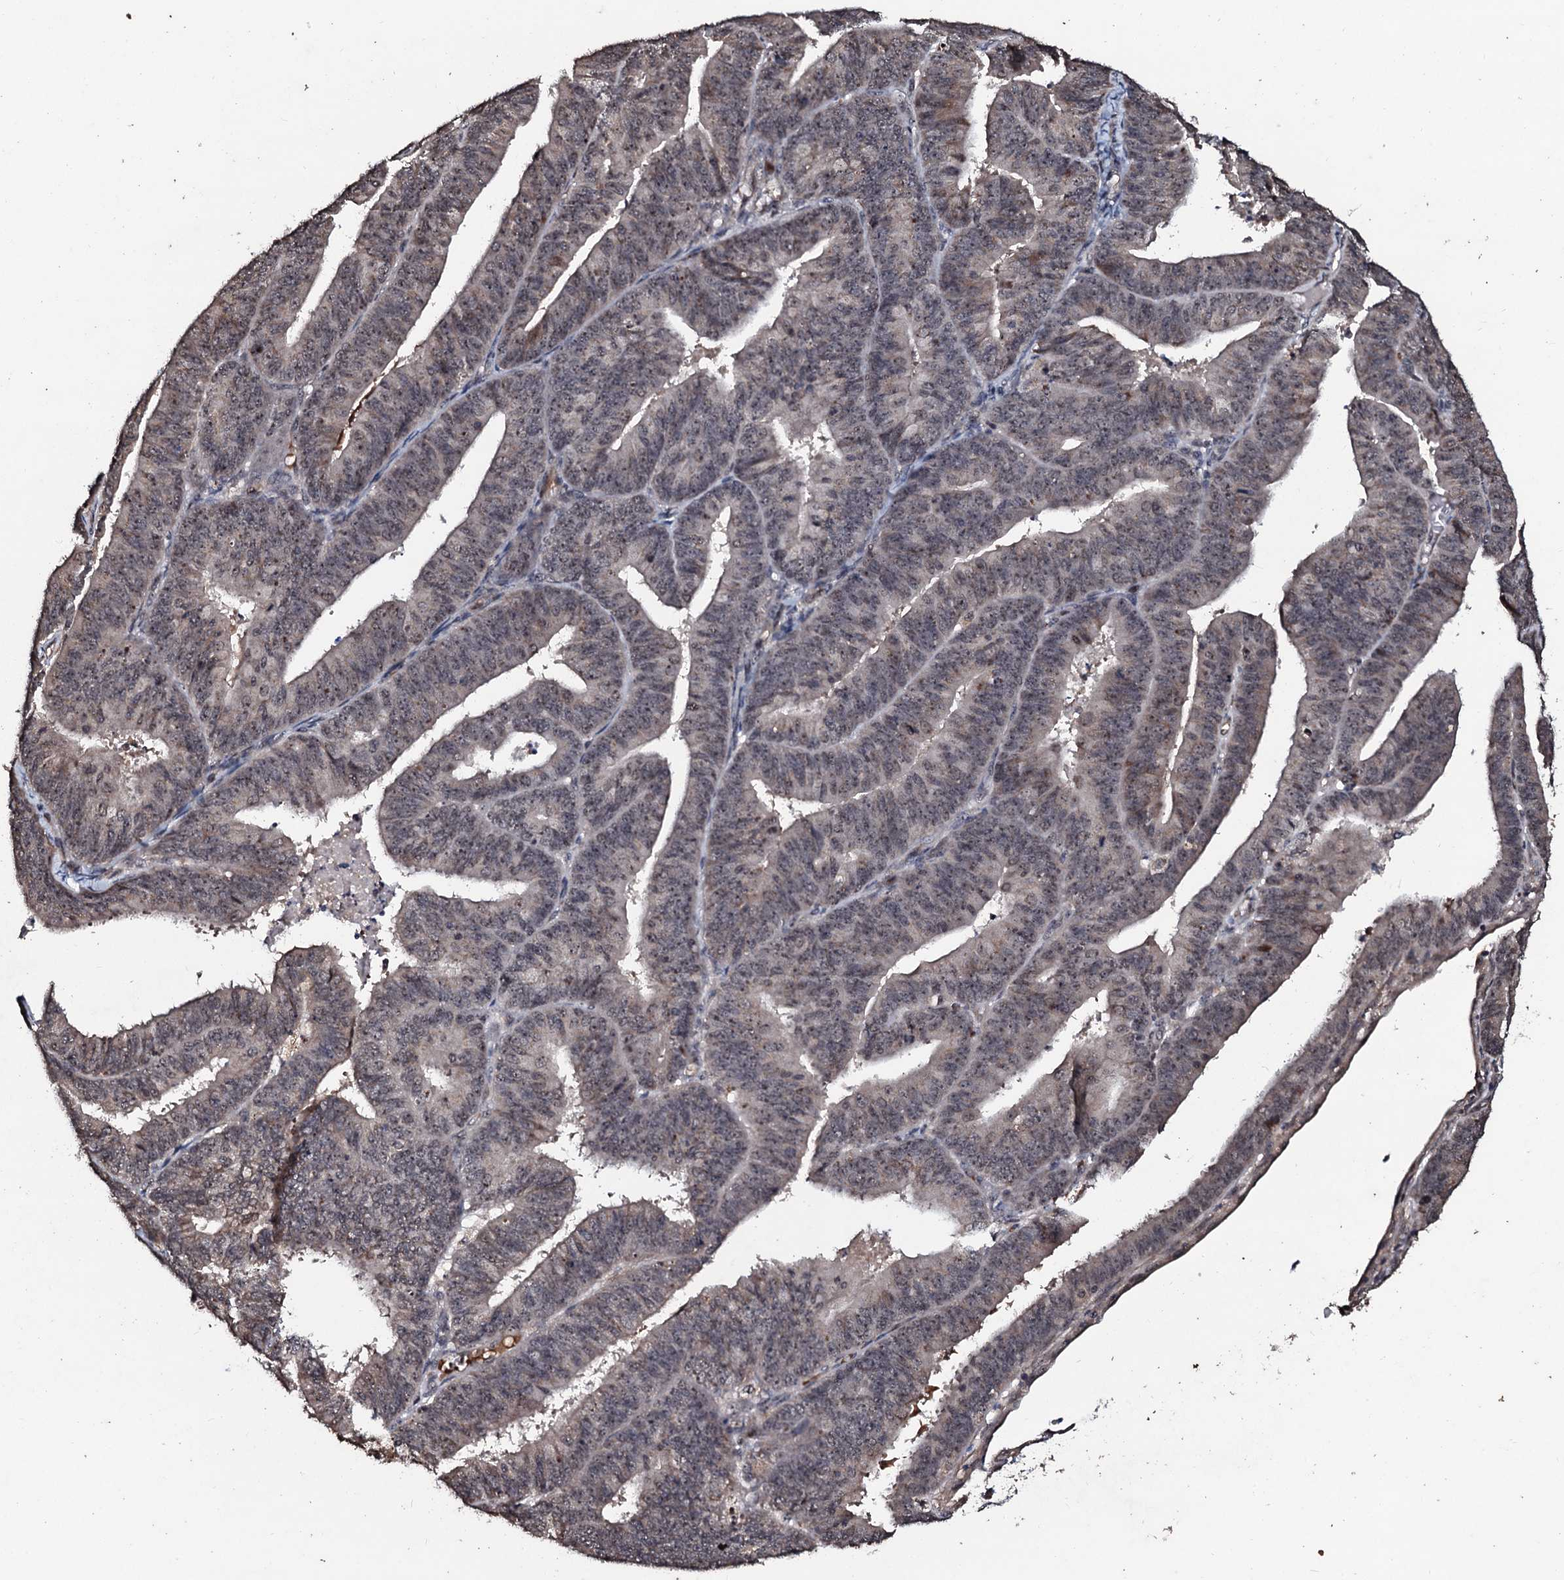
{"staining": {"intensity": "weak", "quantity": ">75%", "location": "nuclear"}, "tissue": "endometrial cancer", "cell_type": "Tumor cells", "image_type": "cancer", "snomed": [{"axis": "morphology", "description": "Adenocarcinoma, NOS"}, {"axis": "topography", "description": "Endometrium"}], "caption": "Human endometrial cancer (adenocarcinoma) stained for a protein (brown) shows weak nuclear positive positivity in about >75% of tumor cells.", "gene": "SUPT7L", "patient": {"sex": "female", "age": 73}}